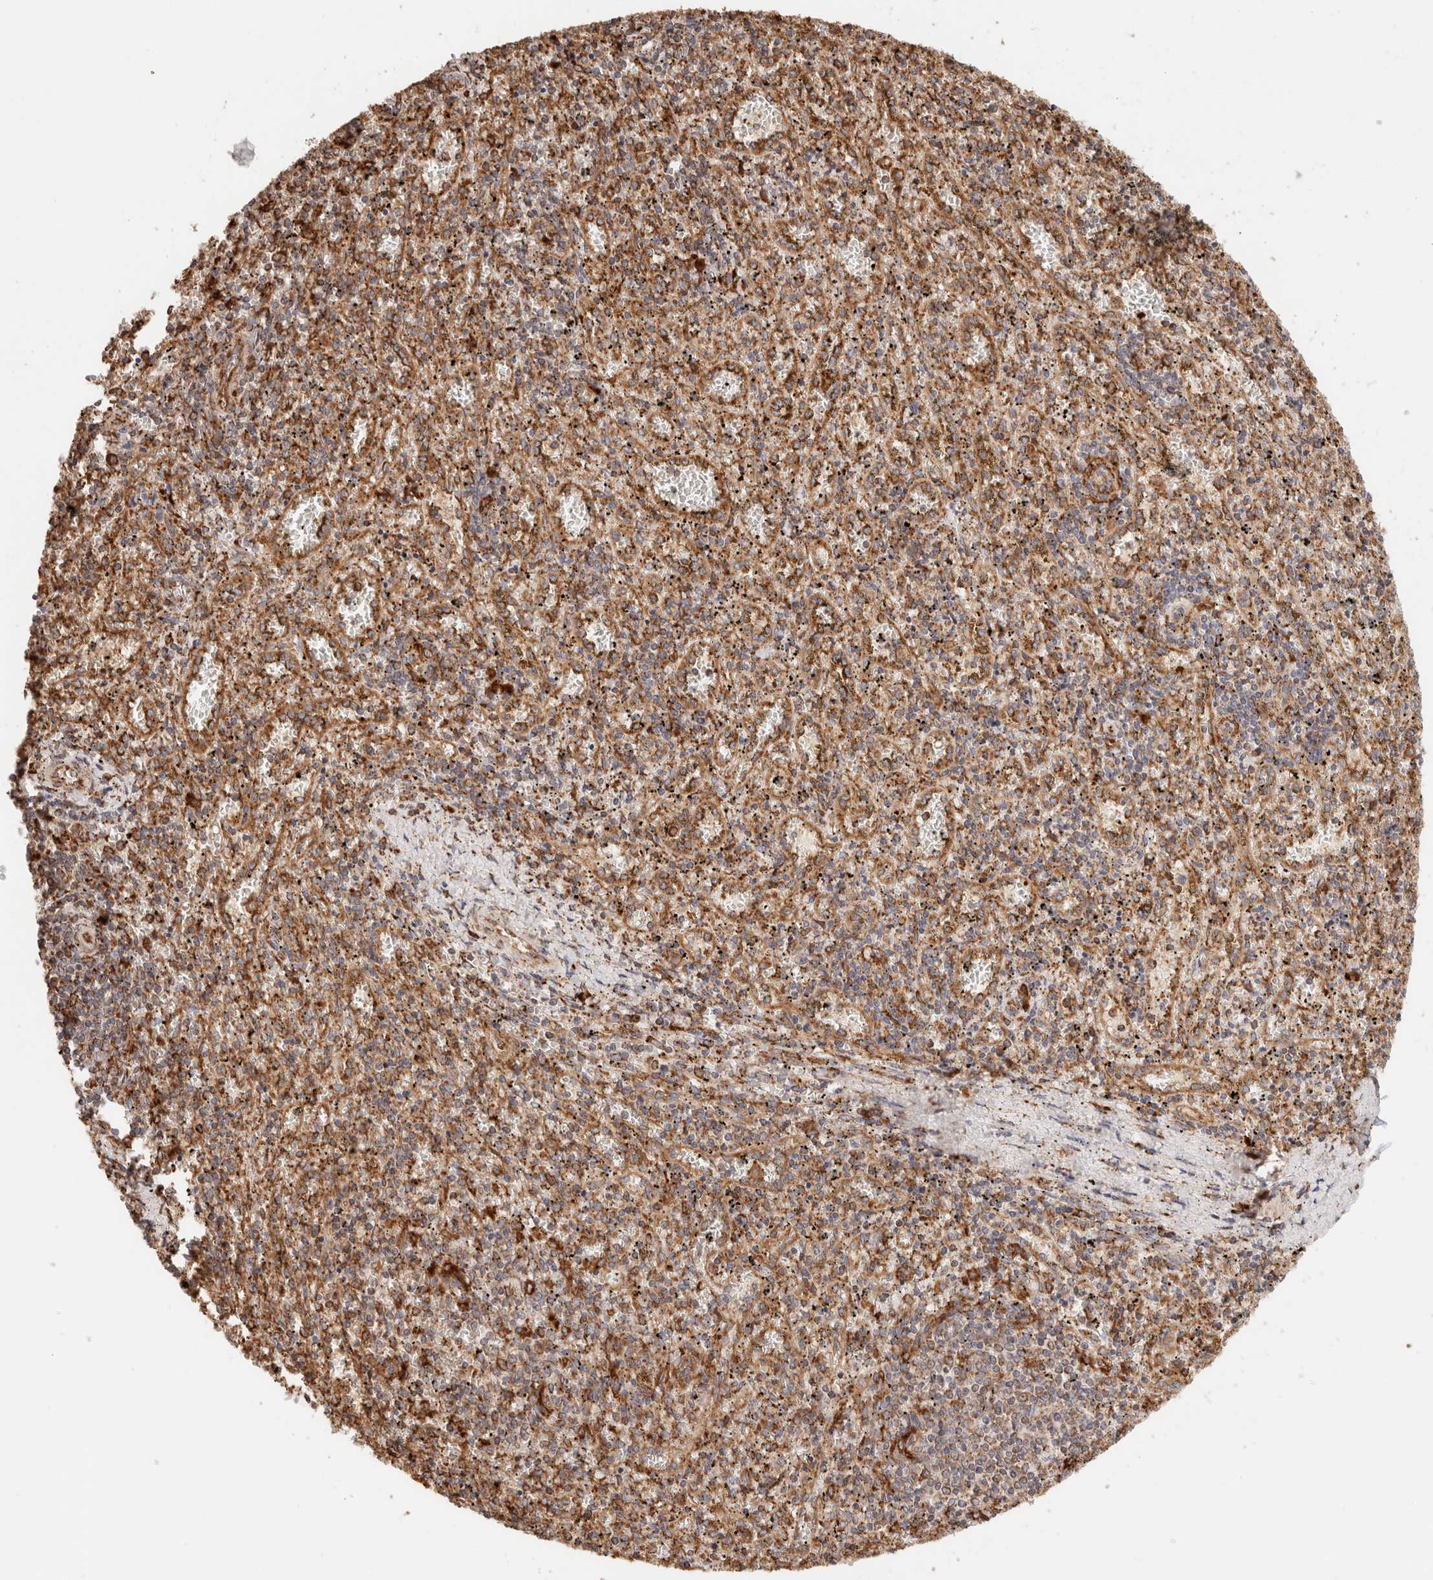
{"staining": {"intensity": "moderate", "quantity": ">75%", "location": "cytoplasmic/membranous"}, "tissue": "spleen", "cell_type": "Cells in red pulp", "image_type": "normal", "snomed": [{"axis": "morphology", "description": "Normal tissue, NOS"}, {"axis": "topography", "description": "Spleen"}], "caption": "Immunohistochemistry (IHC) (DAB) staining of unremarkable human spleen exhibits moderate cytoplasmic/membranous protein staining in about >75% of cells in red pulp. The staining was performed using DAB, with brown indicating positive protein expression. Nuclei are stained blue with hematoxylin.", "gene": "FER", "patient": {"sex": "male", "age": 11}}